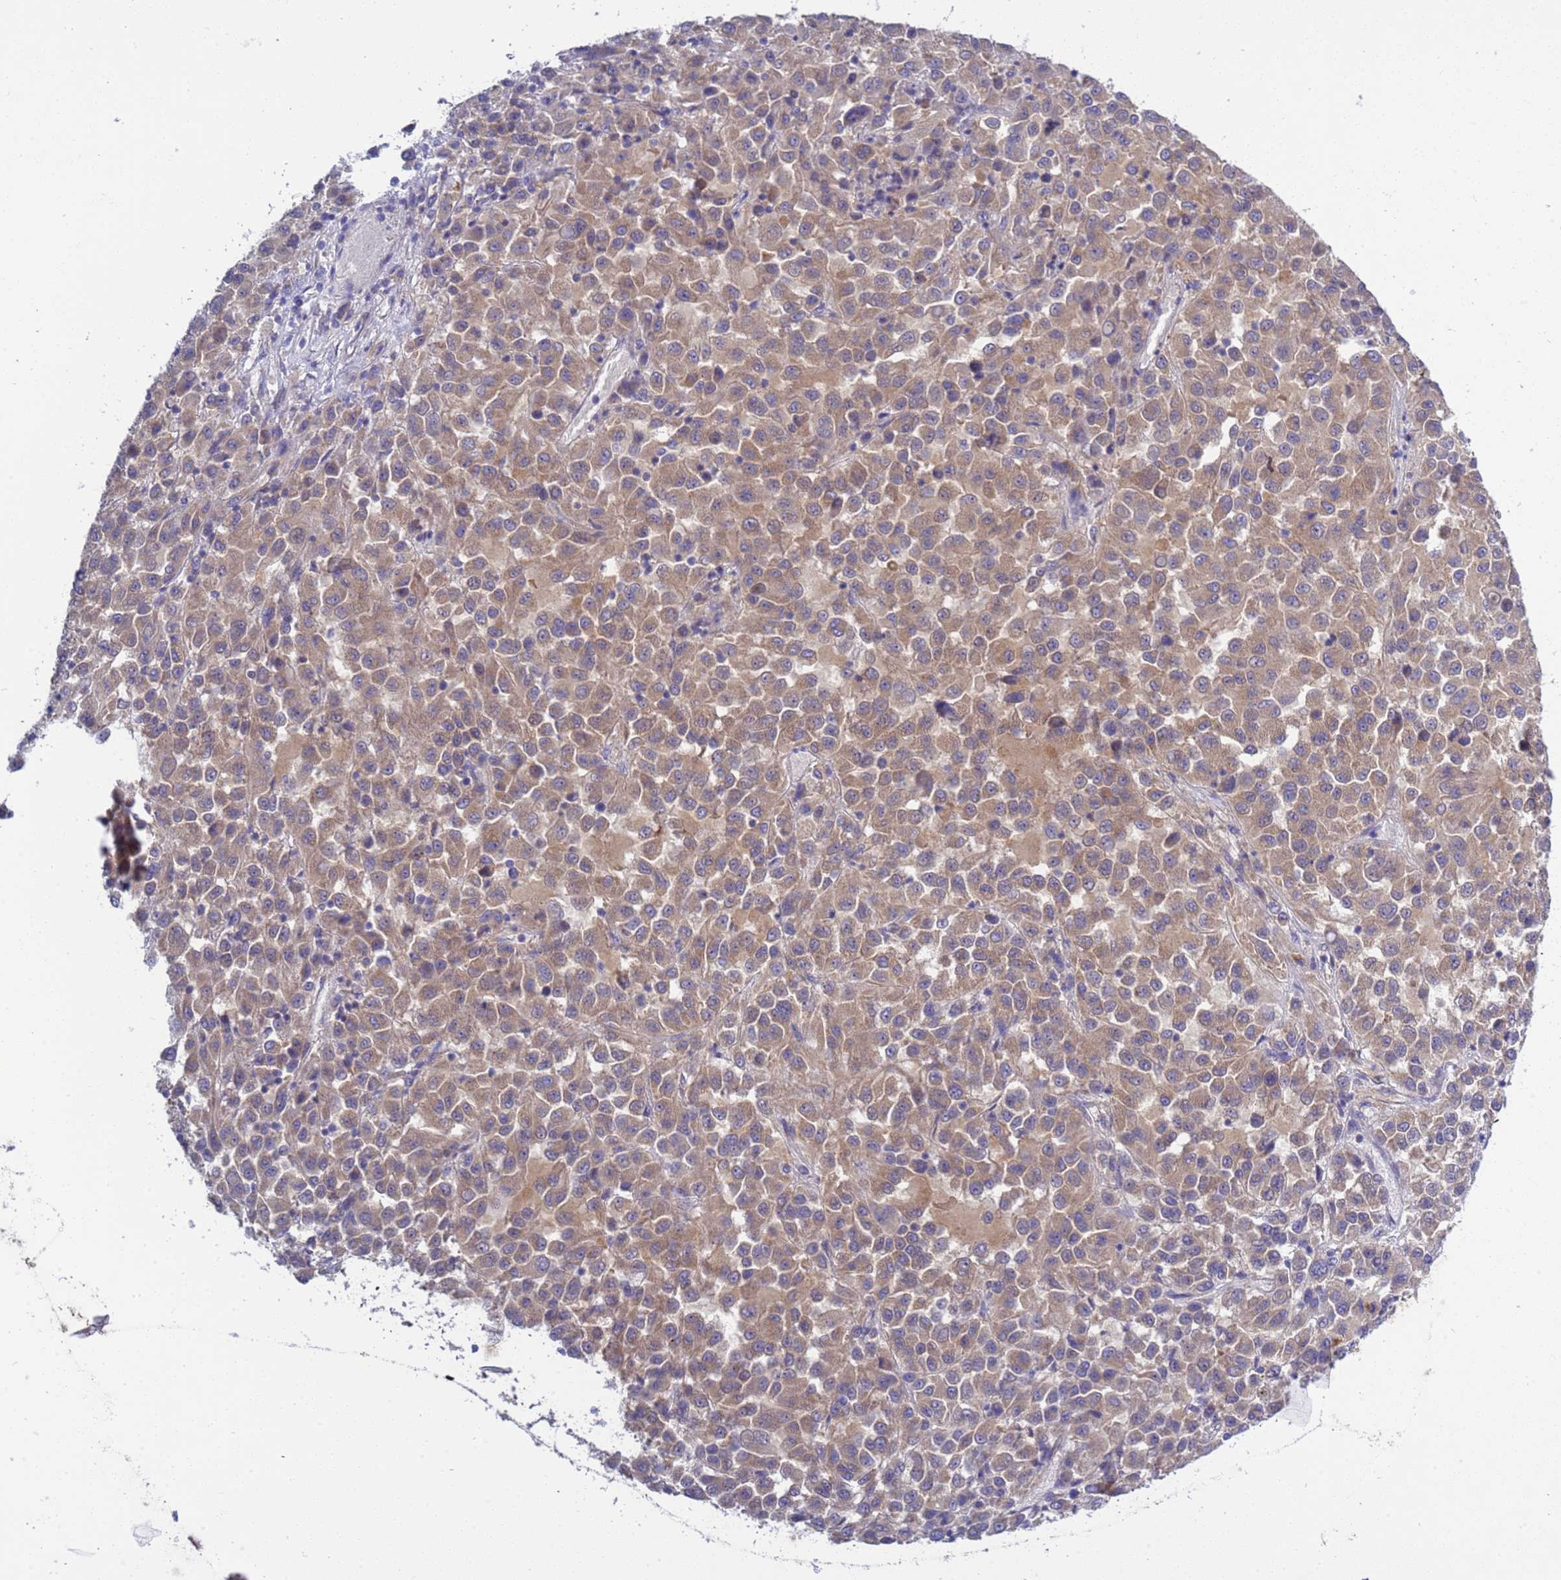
{"staining": {"intensity": "weak", "quantity": ">75%", "location": "cytoplasmic/membranous"}, "tissue": "melanoma", "cell_type": "Tumor cells", "image_type": "cancer", "snomed": [{"axis": "morphology", "description": "Malignant melanoma, Metastatic site"}, {"axis": "topography", "description": "Lung"}], "caption": "The histopathology image reveals immunohistochemical staining of malignant melanoma (metastatic site). There is weak cytoplasmic/membranous positivity is present in approximately >75% of tumor cells.", "gene": "RC3H2", "patient": {"sex": "male", "age": 64}}